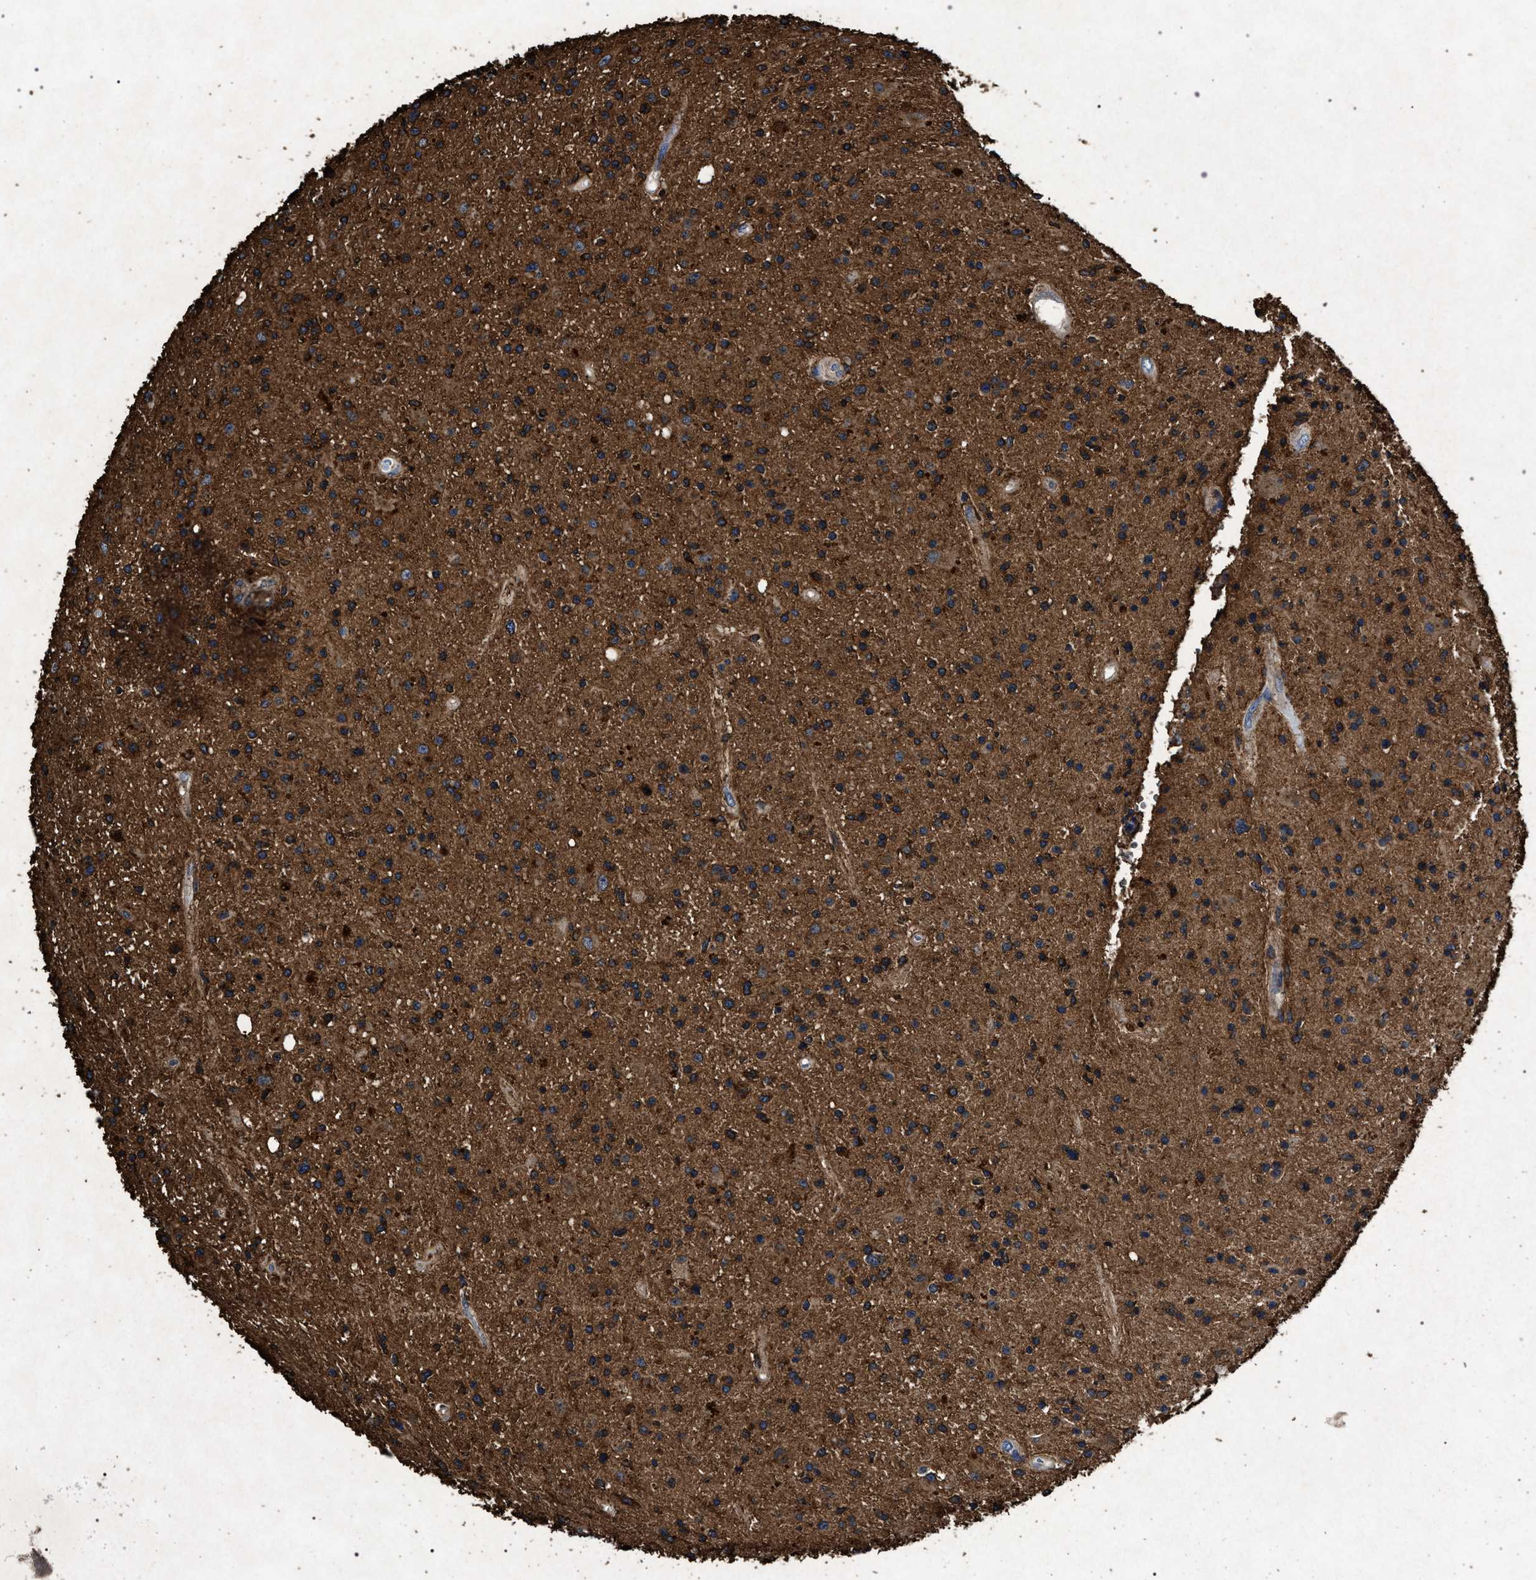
{"staining": {"intensity": "moderate", "quantity": ">75%", "location": "cytoplasmic/membranous"}, "tissue": "glioma", "cell_type": "Tumor cells", "image_type": "cancer", "snomed": [{"axis": "morphology", "description": "Glioma, malignant, High grade"}, {"axis": "topography", "description": "Brain"}], "caption": "Human high-grade glioma (malignant) stained with a brown dye reveals moderate cytoplasmic/membranous positive staining in about >75% of tumor cells.", "gene": "MARCKS", "patient": {"sex": "male", "age": 33}}